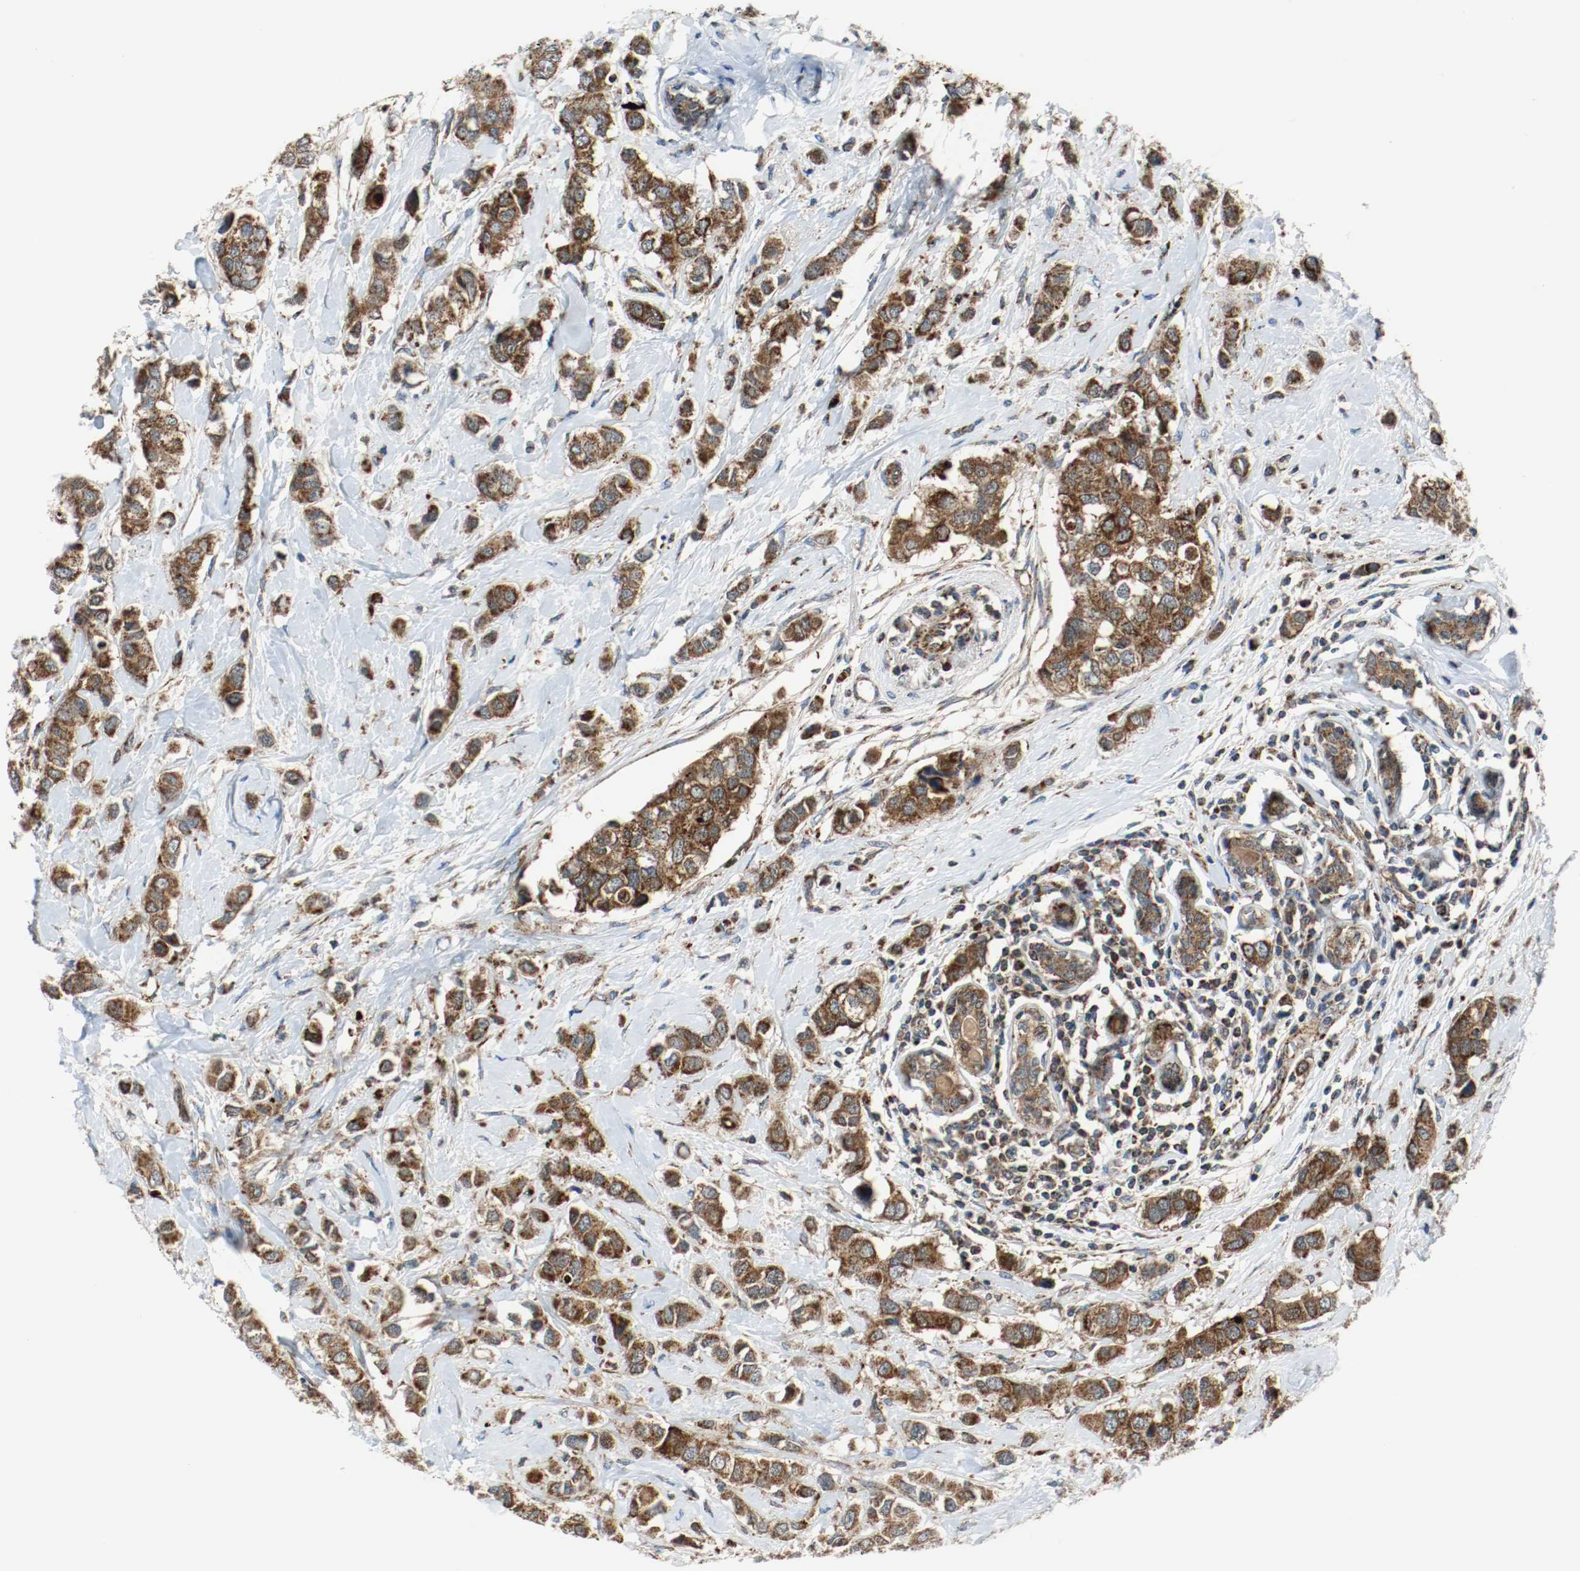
{"staining": {"intensity": "strong", "quantity": ">75%", "location": "cytoplasmic/membranous"}, "tissue": "breast cancer", "cell_type": "Tumor cells", "image_type": "cancer", "snomed": [{"axis": "morphology", "description": "Duct carcinoma"}, {"axis": "topography", "description": "Breast"}], "caption": "This photomicrograph displays breast invasive ductal carcinoma stained with immunohistochemistry (IHC) to label a protein in brown. The cytoplasmic/membranous of tumor cells show strong positivity for the protein. Nuclei are counter-stained blue.", "gene": "TXNRD1", "patient": {"sex": "female", "age": 50}}